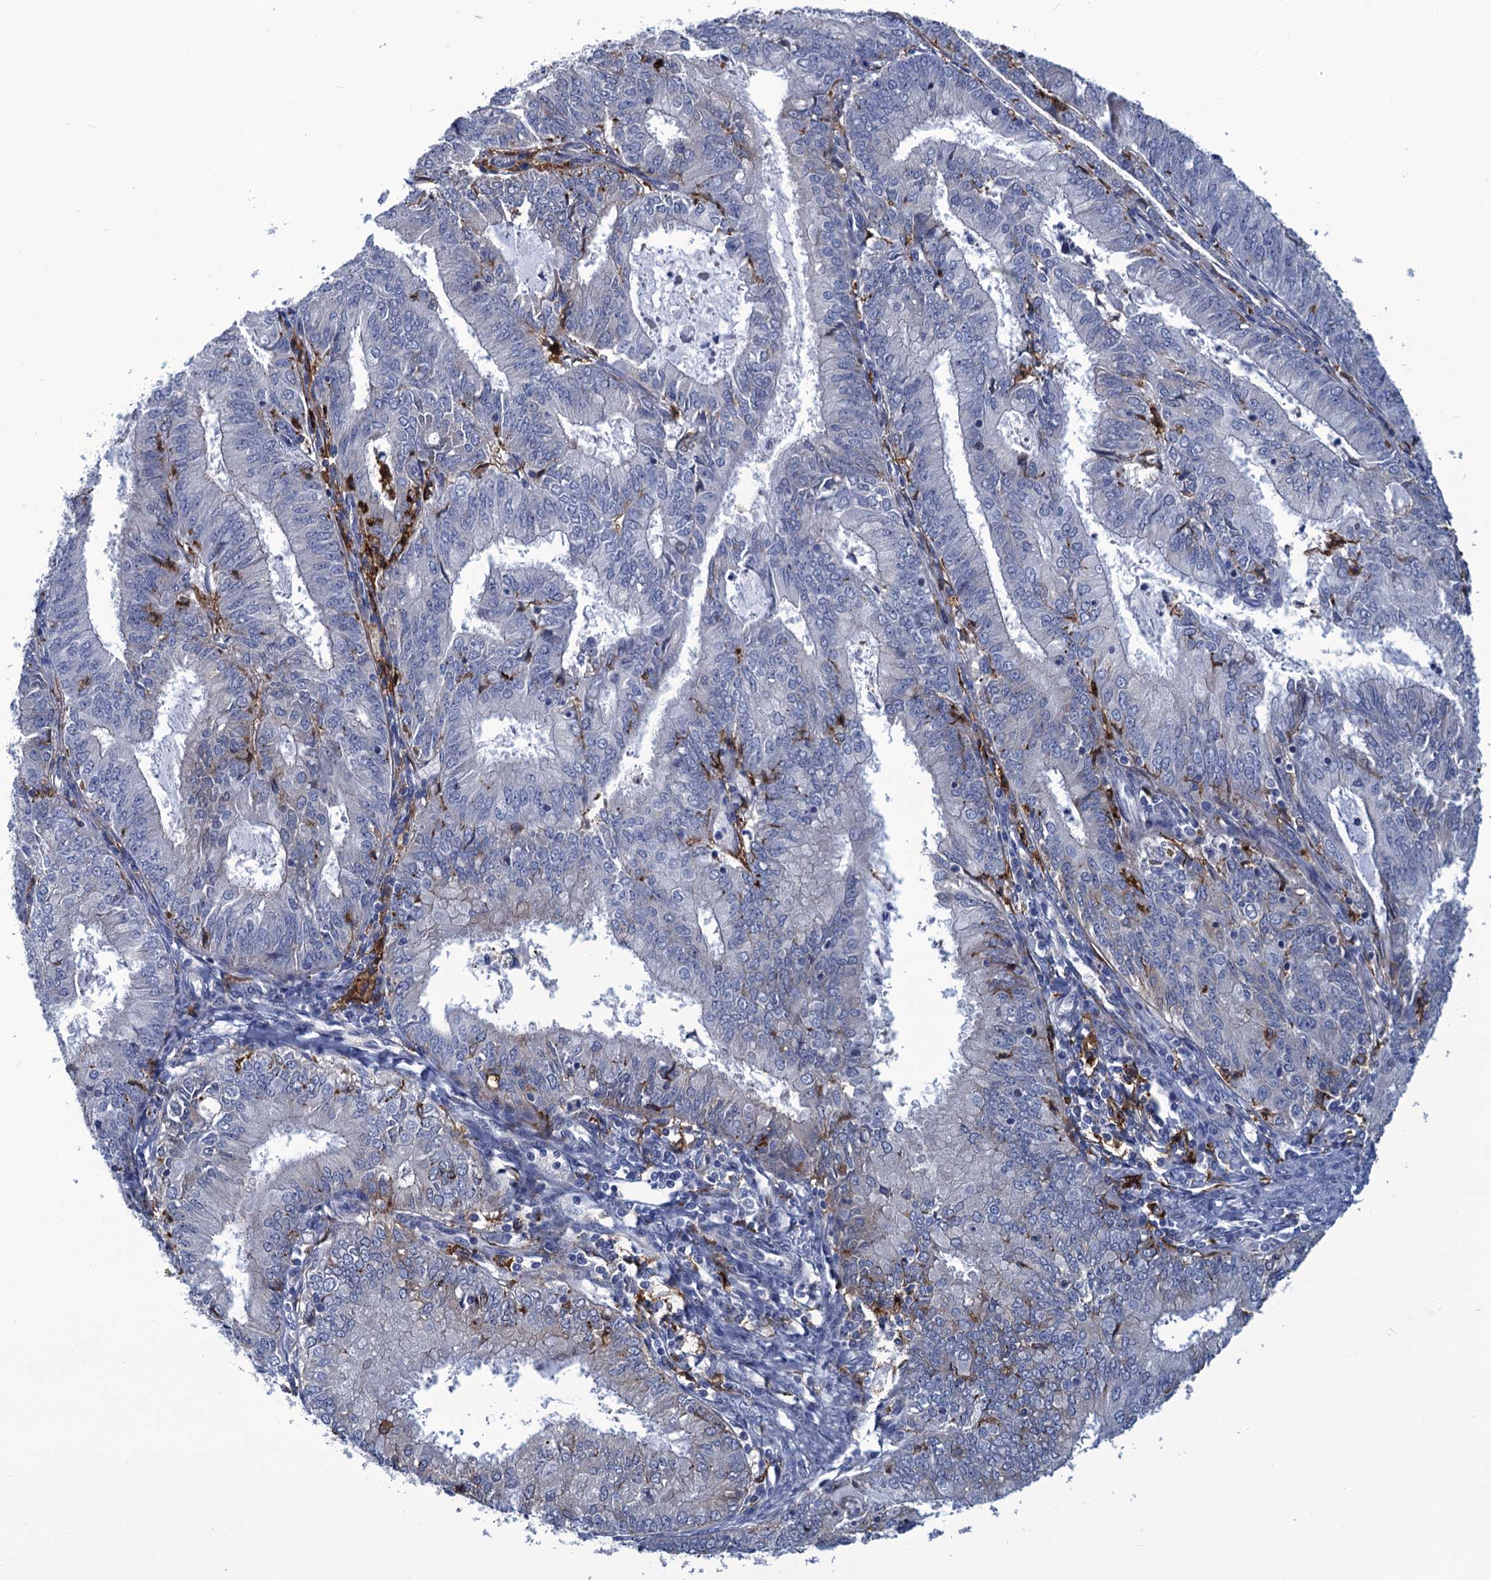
{"staining": {"intensity": "negative", "quantity": "none", "location": "none"}, "tissue": "endometrial cancer", "cell_type": "Tumor cells", "image_type": "cancer", "snomed": [{"axis": "morphology", "description": "Adenocarcinoma, NOS"}, {"axis": "topography", "description": "Endometrium"}], "caption": "Endometrial adenocarcinoma was stained to show a protein in brown. There is no significant expression in tumor cells. (DAB (3,3'-diaminobenzidine) IHC visualized using brightfield microscopy, high magnification).", "gene": "DNHD1", "patient": {"sex": "female", "age": 57}}